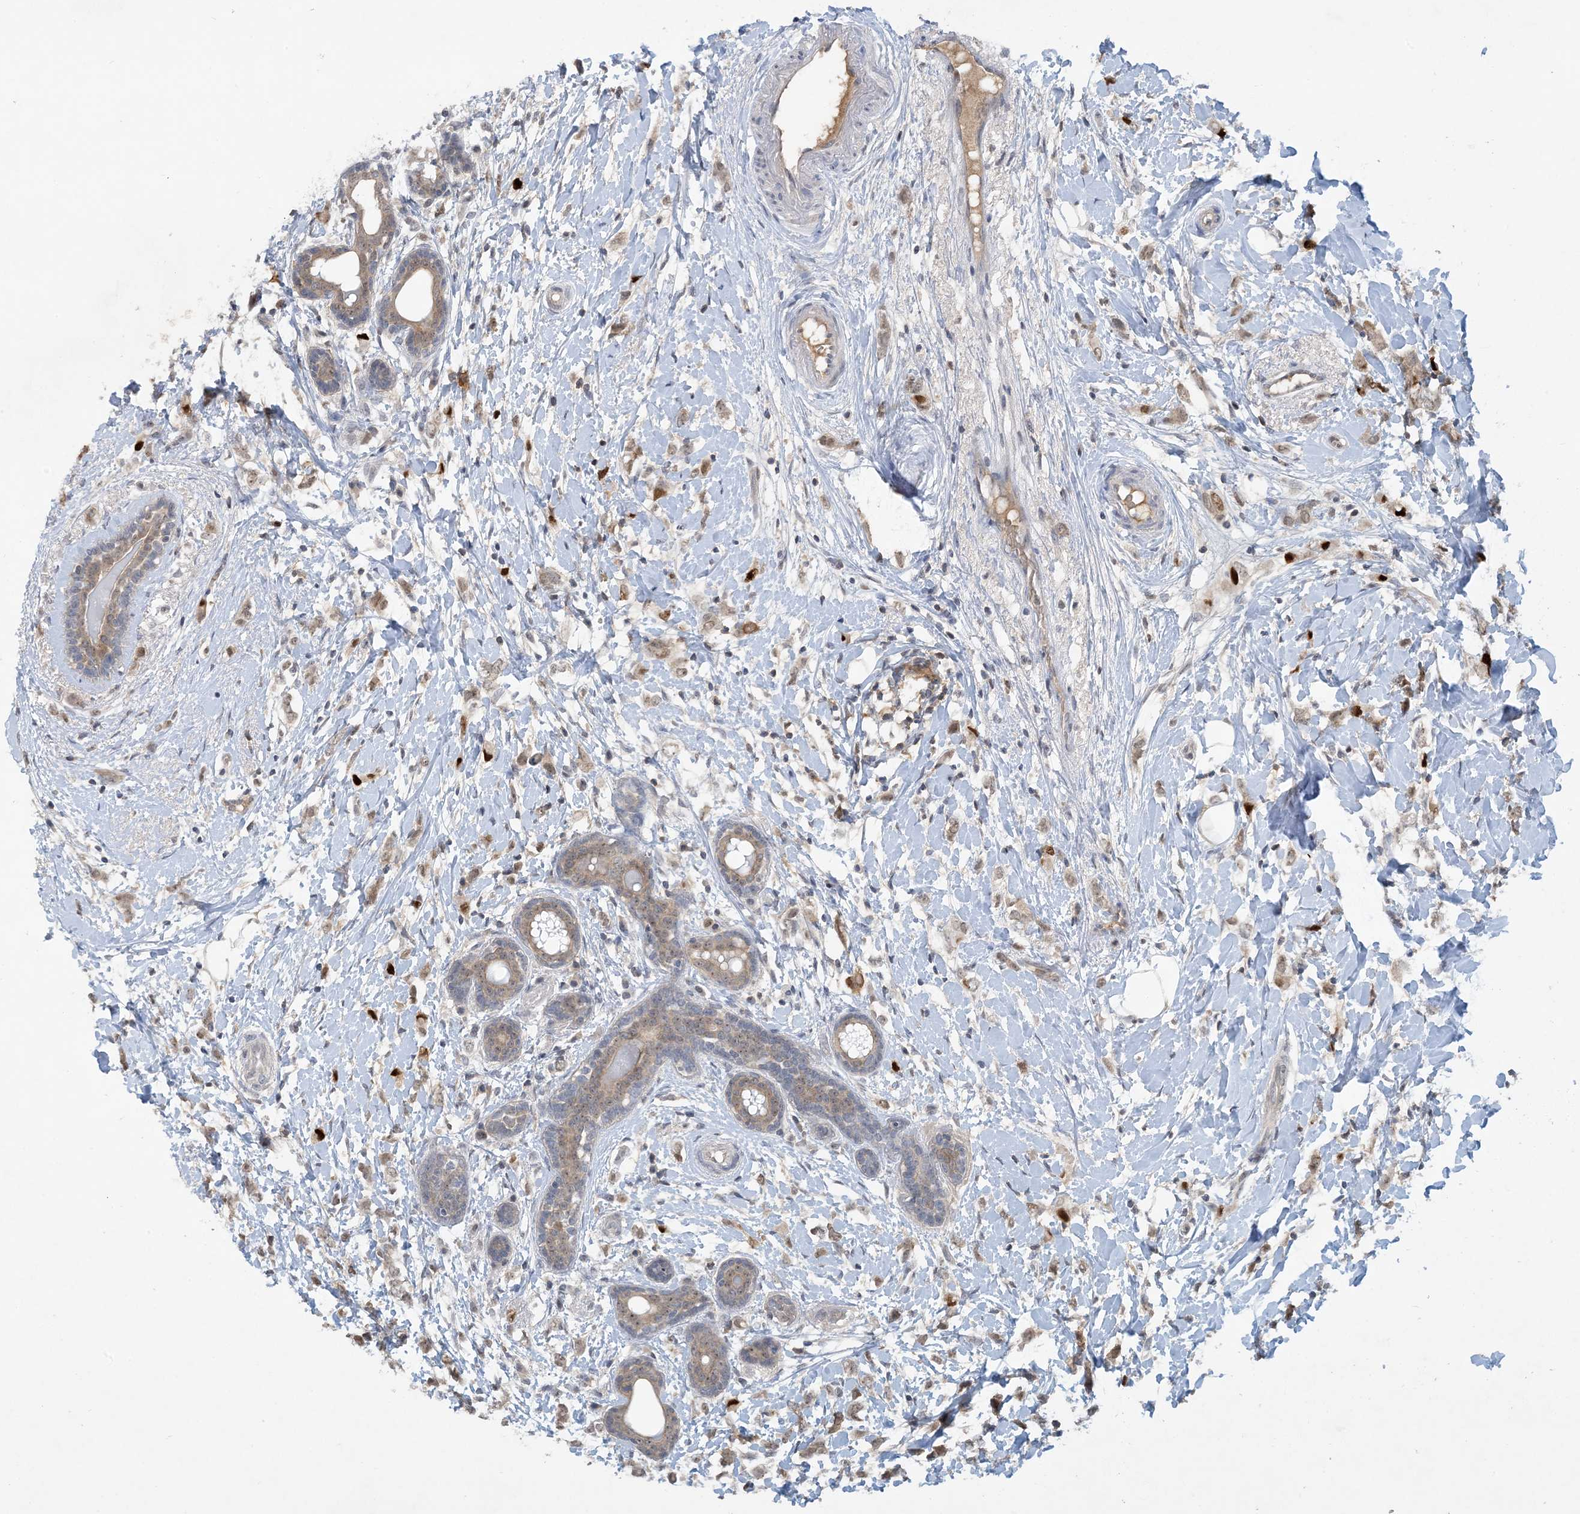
{"staining": {"intensity": "weak", "quantity": ">75%", "location": "cytoplasmic/membranous,nuclear"}, "tissue": "breast cancer", "cell_type": "Tumor cells", "image_type": "cancer", "snomed": [{"axis": "morphology", "description": "Normal tissue, NOS"}, {"axis": "morphology", "description": "Lobular carcinoma"}, {"axis": "topography", "description": "Breast"}], "caption": "Immunohistochemistry (IHC) of breast cancer shows low levels of weak cytoplasmic/membranous and nuclear staining in about >75% of tumor cells. (DAB (3,3'-diaminobenzidine) IHC, brown staining for protein, blue staining for nuclei).", "gene": "UBE2E1", "patient": {"sex": "female", "age": 47}}